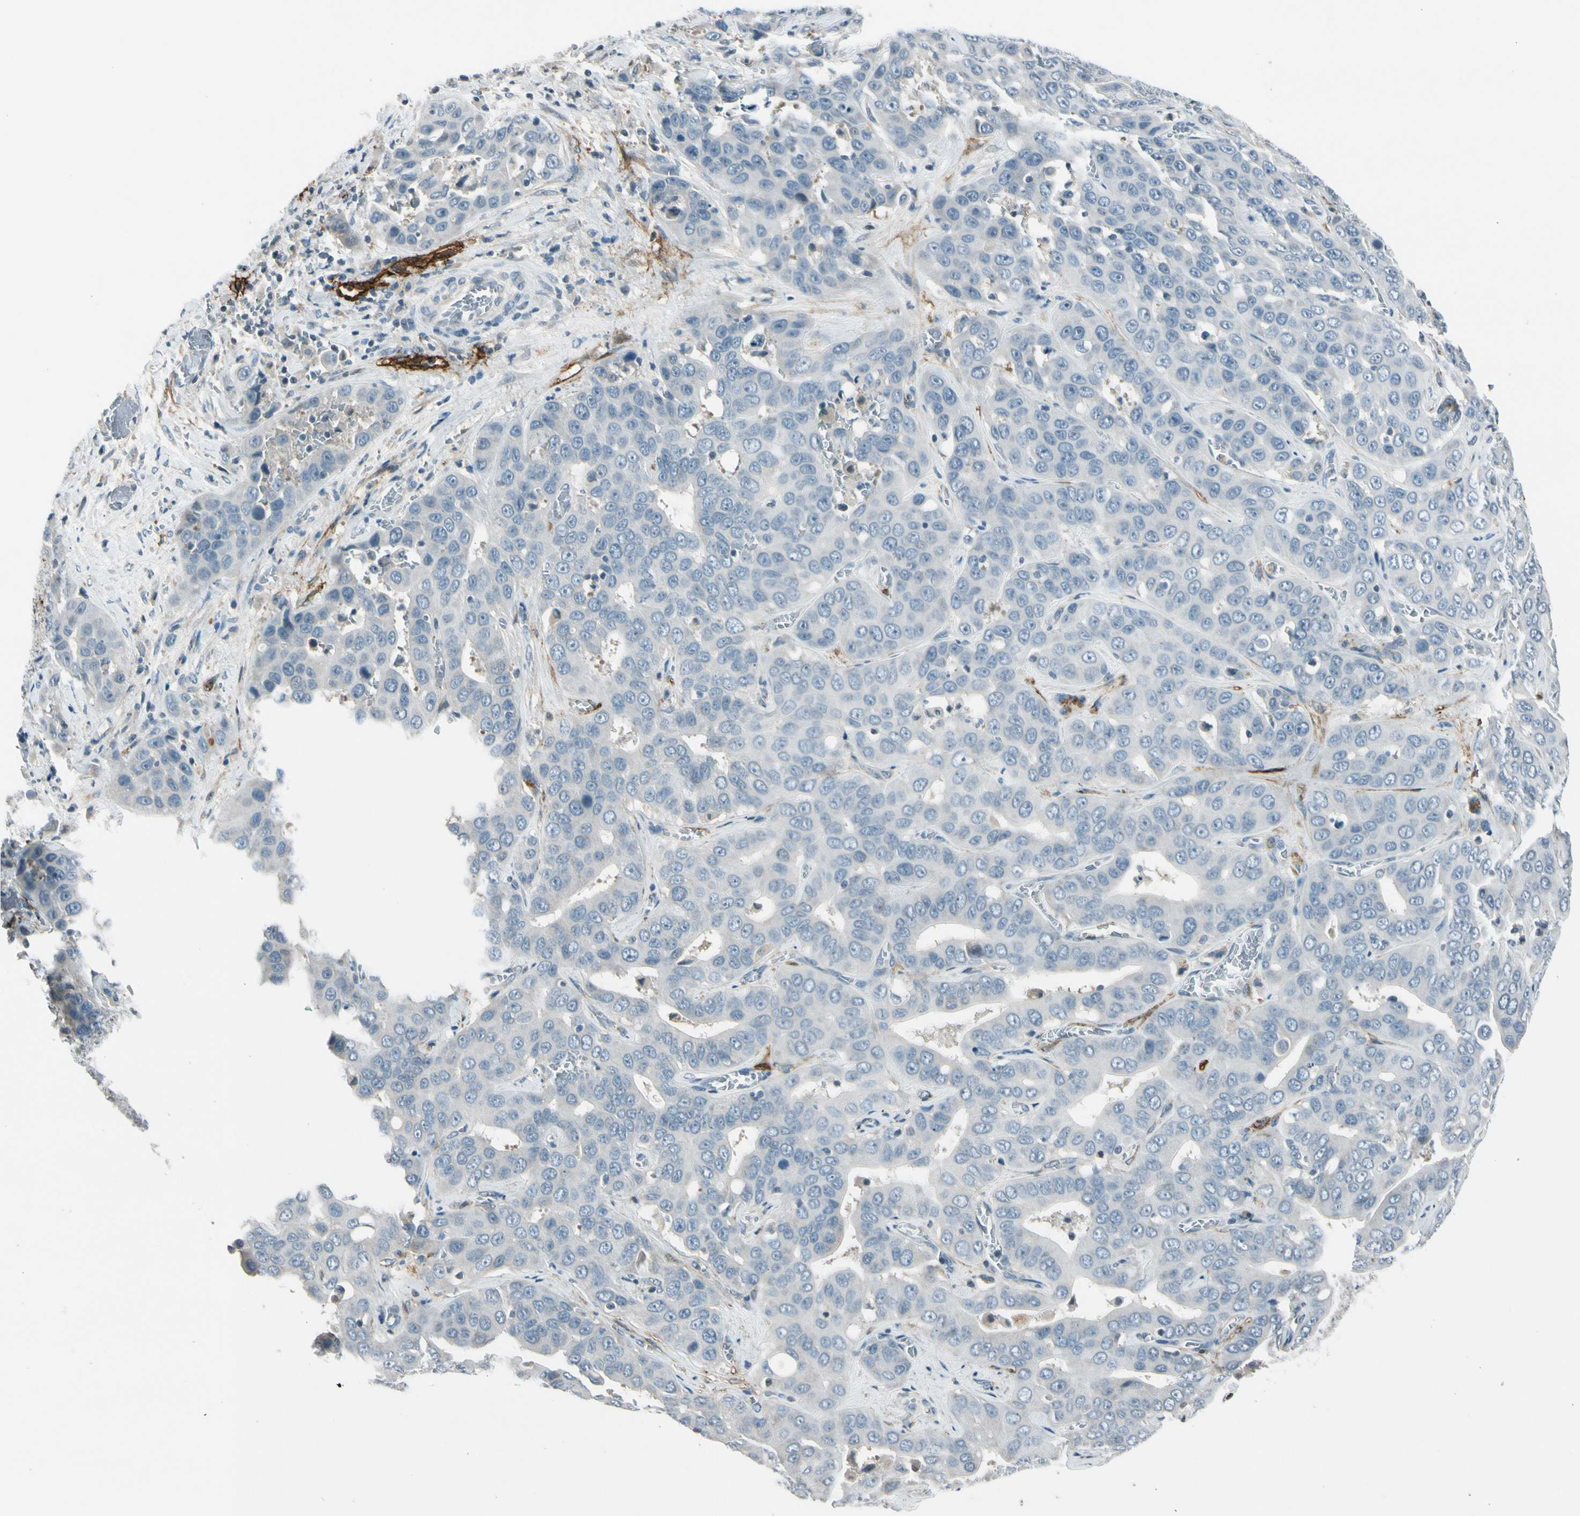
{"staining": {"intensity": "negative", "quantity": "none", "location": "none"}, "tissue": "liver cancer", "cell_type": "Tumor cells", "image_type": "cancer", "snomed": [{"axis": "morphology", "description": "Cholangiocarcinoma"}, {"axis": "topography", "description": "Liver"}], "caption": "This is an immunohistochemistry (IHC) image of liver cancer (cholangiocarcinoma). There is no staining in tumor cells.", "gene": "PDPN", "patient": {"sex": "female", "age": 52}}